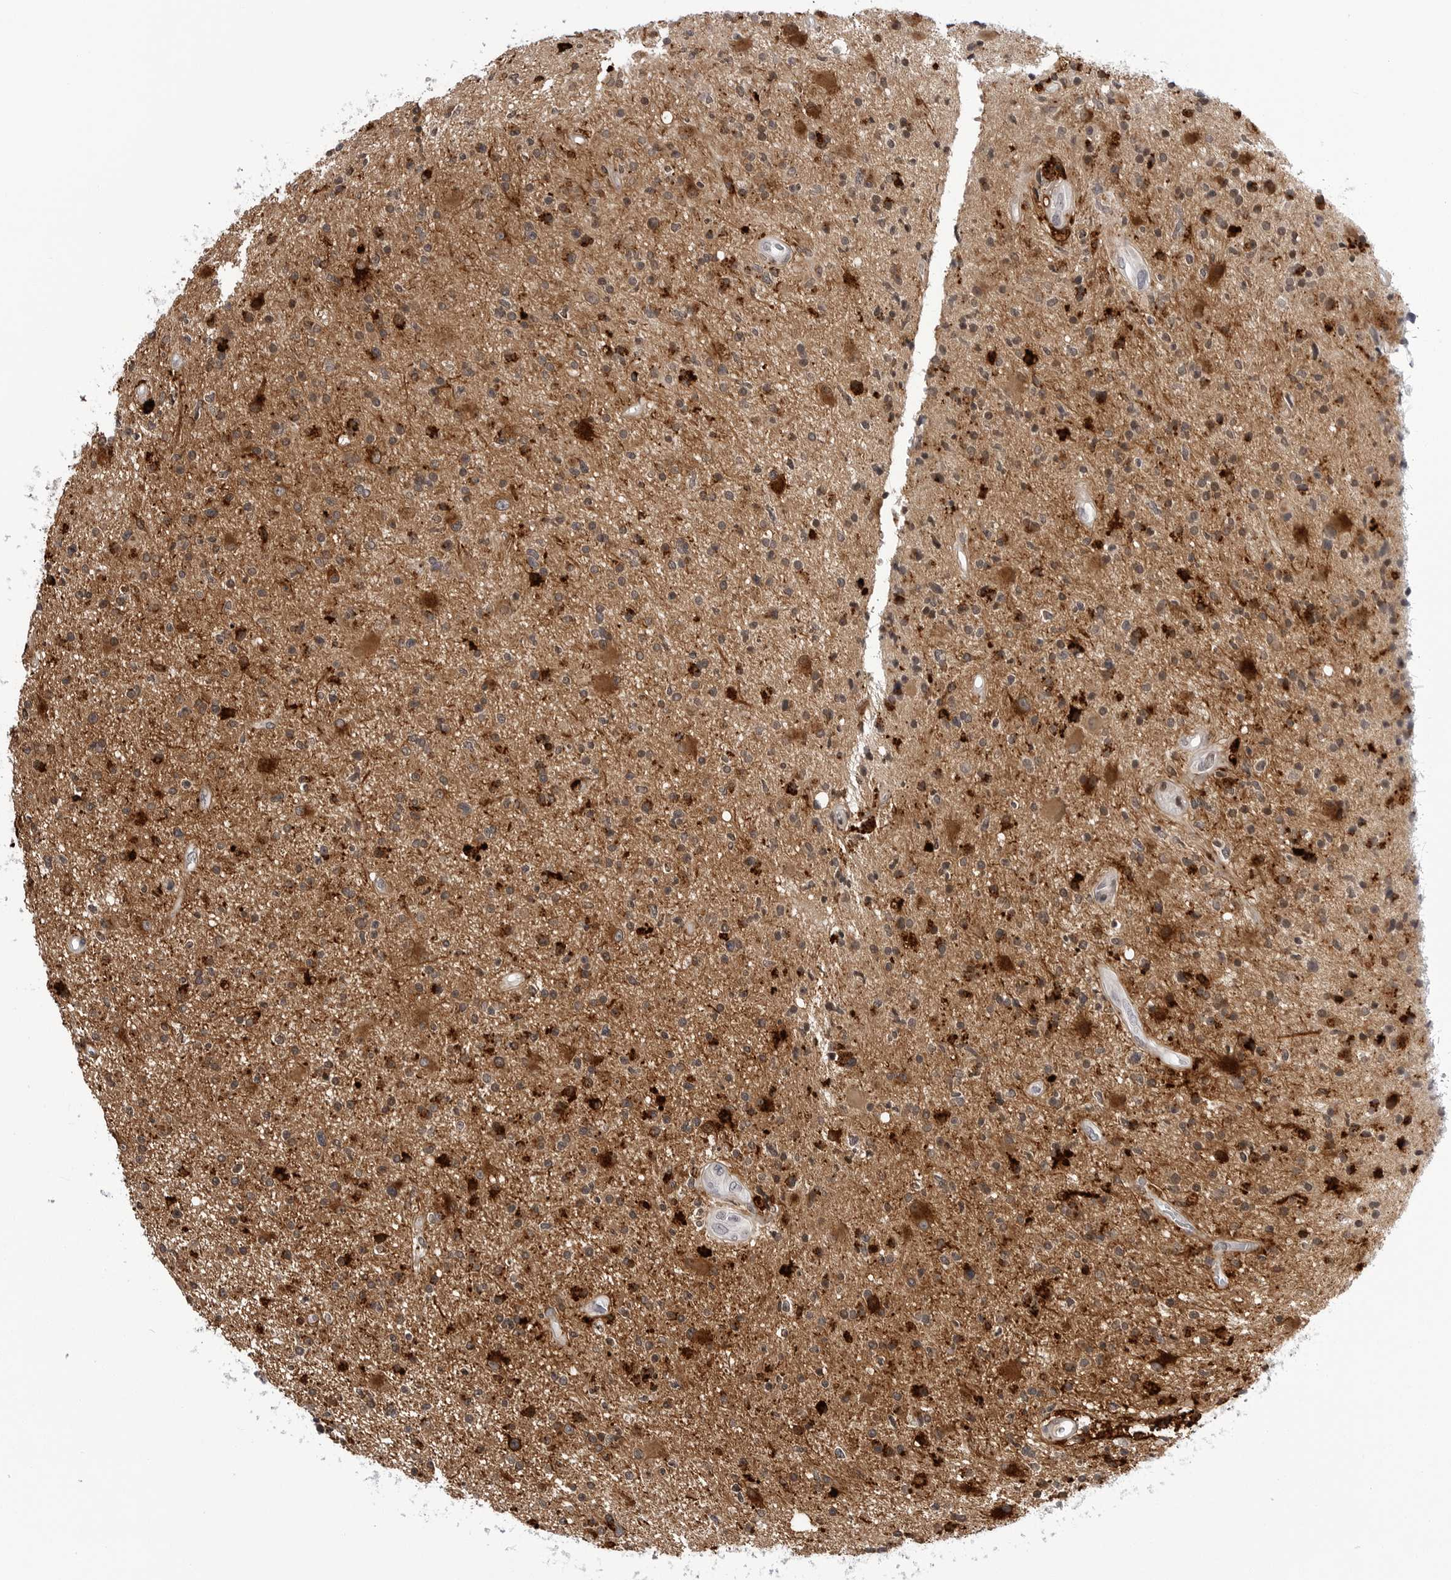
{"staining": {"intensity": "moderate", "quantity": ">75%", "location": "cytoplasmic/membranous"}, "tissue": "glioma", "cell_type": "Tumor cells", "image_type": "cancer", "snomed": [{"axis": "morphology", "description": "Glioma, malignant, High grade"}, {"axis": "topography", "description": "Brain"}], "caption": "Glioma stained with a brown dye exhibits moderate cytoplasmic/membranous positive expression in approximately >75% of tumor cells.", "gene": "CDK20", "patient": {"sex": "male", "age": 33}}